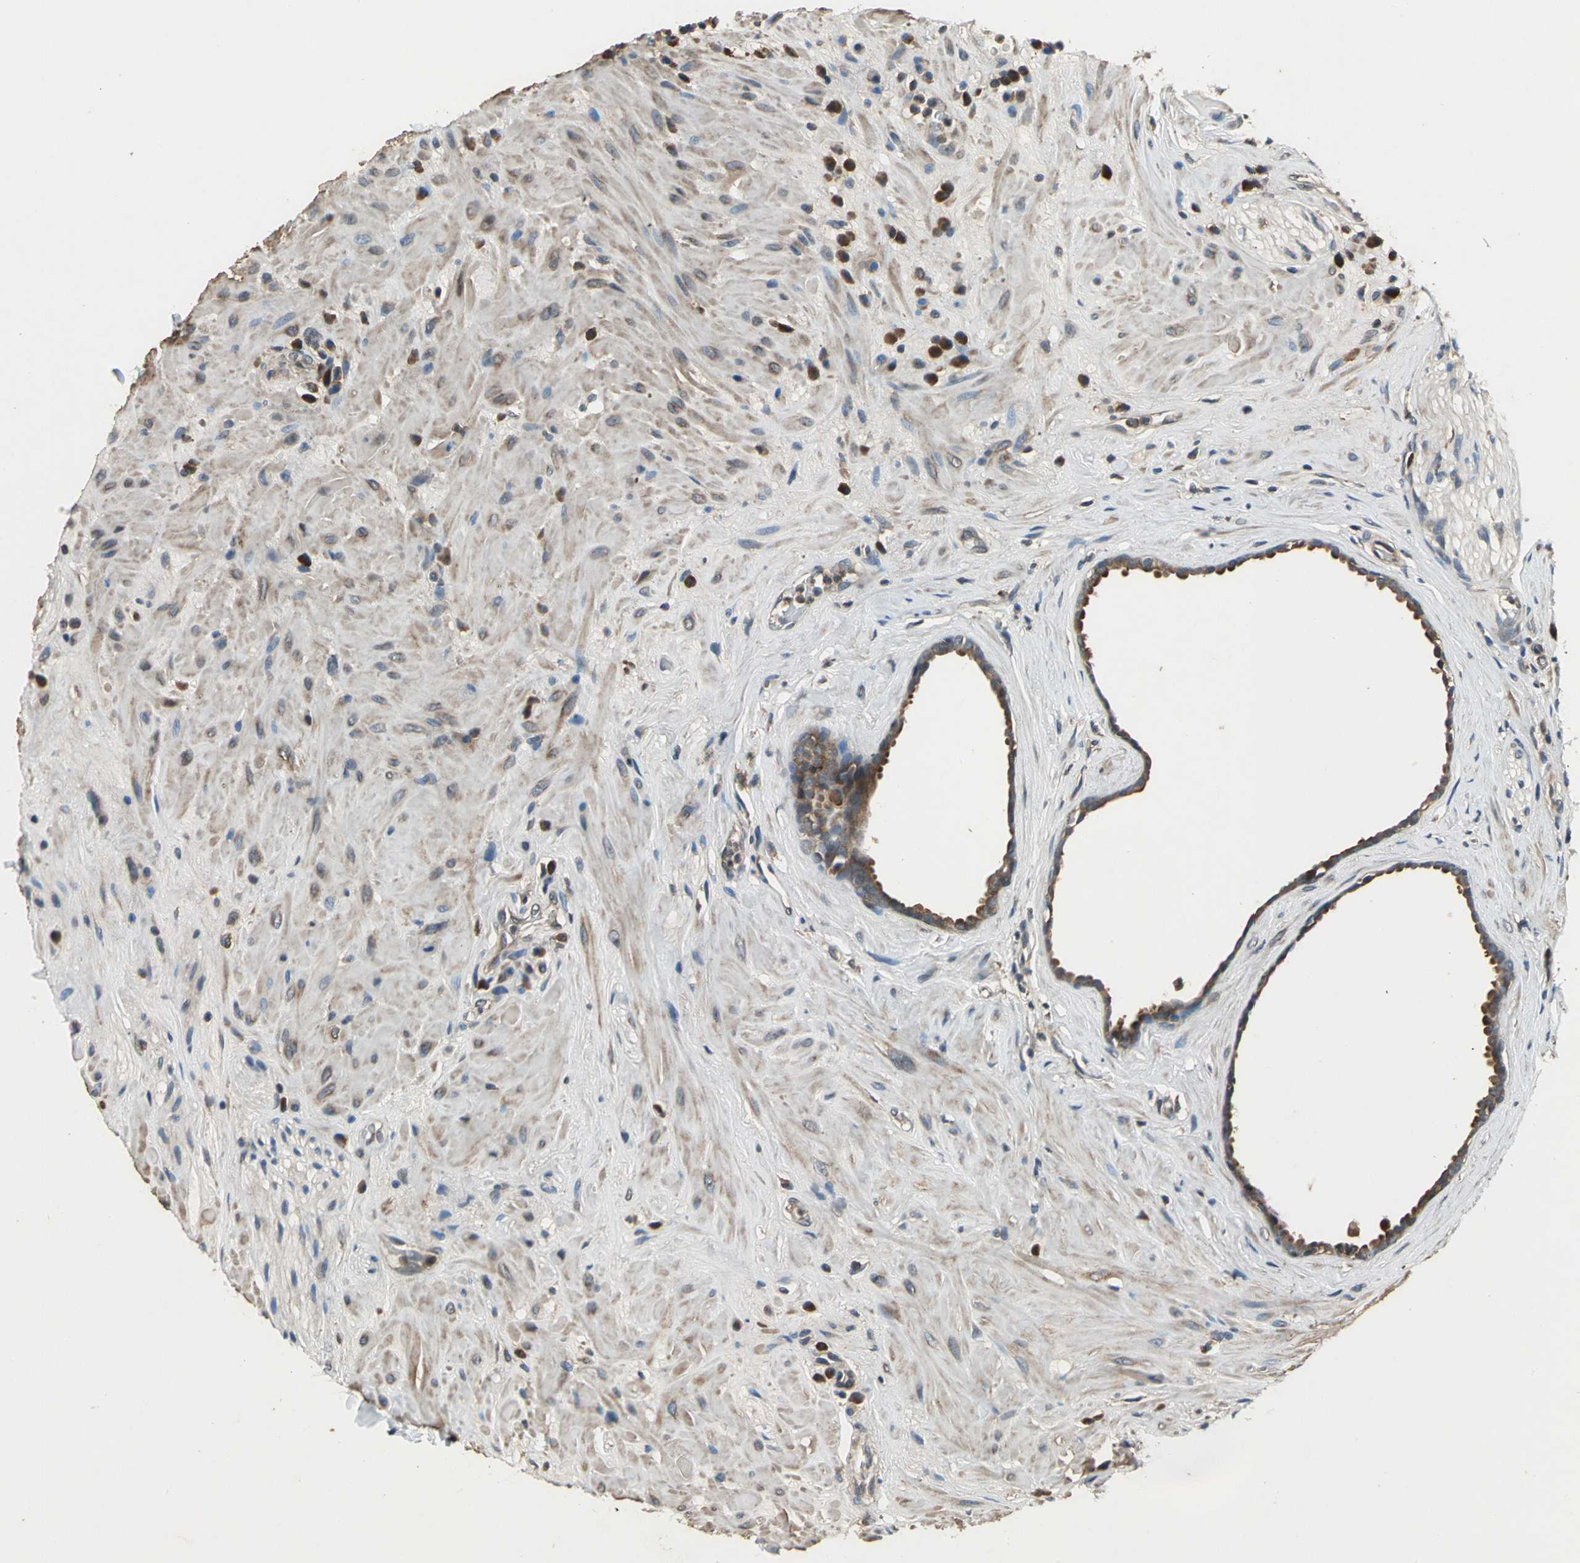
{"staining": {"intensity": "moderate", "quantity": "25%-75%", "location": "cytoplasmic/membranous,nuclear"}, "tissue": "seminal vesicle", "cell_type": "Glandular cells", "image_type": "normal", "snomed": [{"axis": "morphology", "description": "Normal tissue, NOS"}, {"axis": "topography", "description": "Seminal veicle"}], "caption": "Protein analysis of normal seminal vesicle shows moderate cytoplasmic/membranous,nuclear staining in approximately 25%-75% of glandular cells.", "gene": "EIF2B2", "patient": {"sex": "male", "age": 61}}